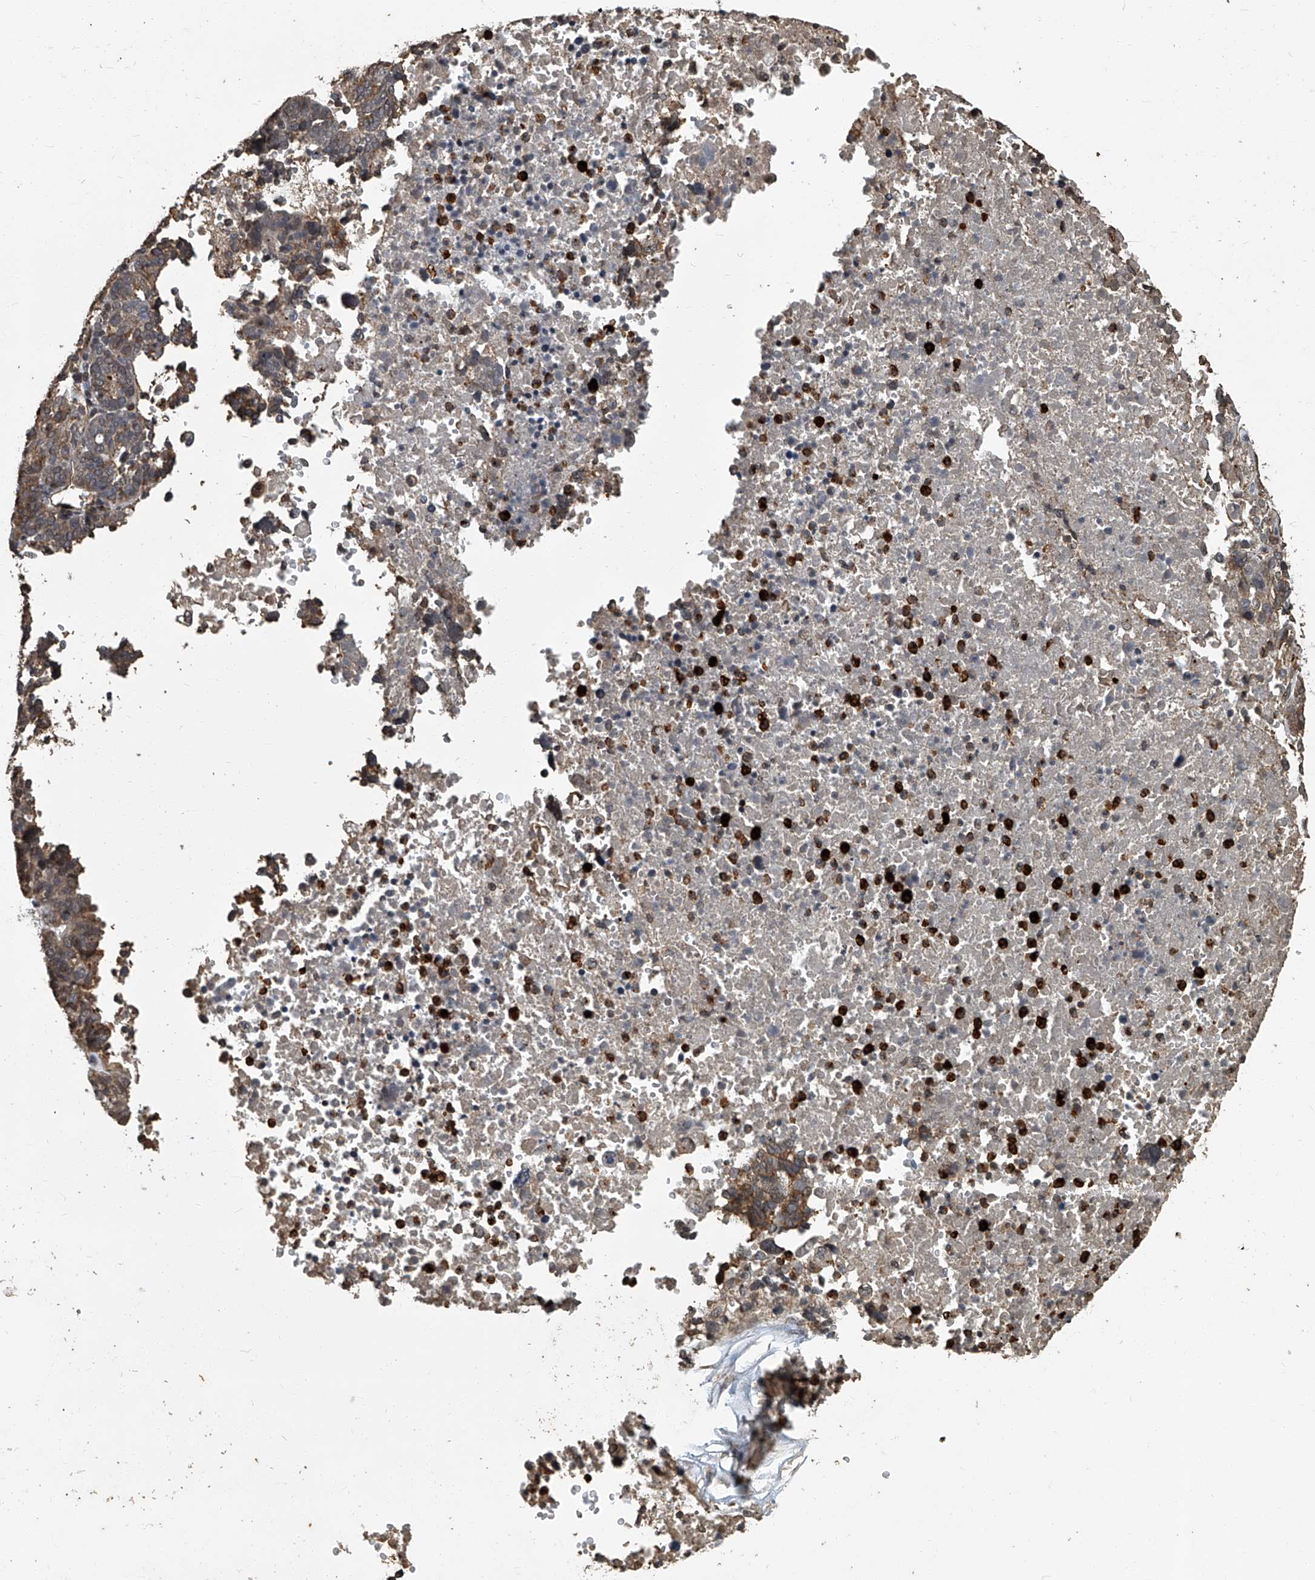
{"staining": {"intensity": "weak", "quantity": "25%-75%", "location": "cytoplasmic/membranous"}, "tissue": "ovarian cancer", "cell_type": "Tumor cells", "image_type": "cancer", "snomed": [{"axis": "morphology", "description": "Cystadenocarcinoma, serous, NOS"}, {"axis": "topography", "description": "Ovary"}], "caption": "Ovarian cancer stained for a protein (brown) demonstrates weak cytoplasmic/membranous positive staining in about 25%-75% of tumor cells.", "gene": "GPR132", "patient": {"sex": "female", "age": 59}}